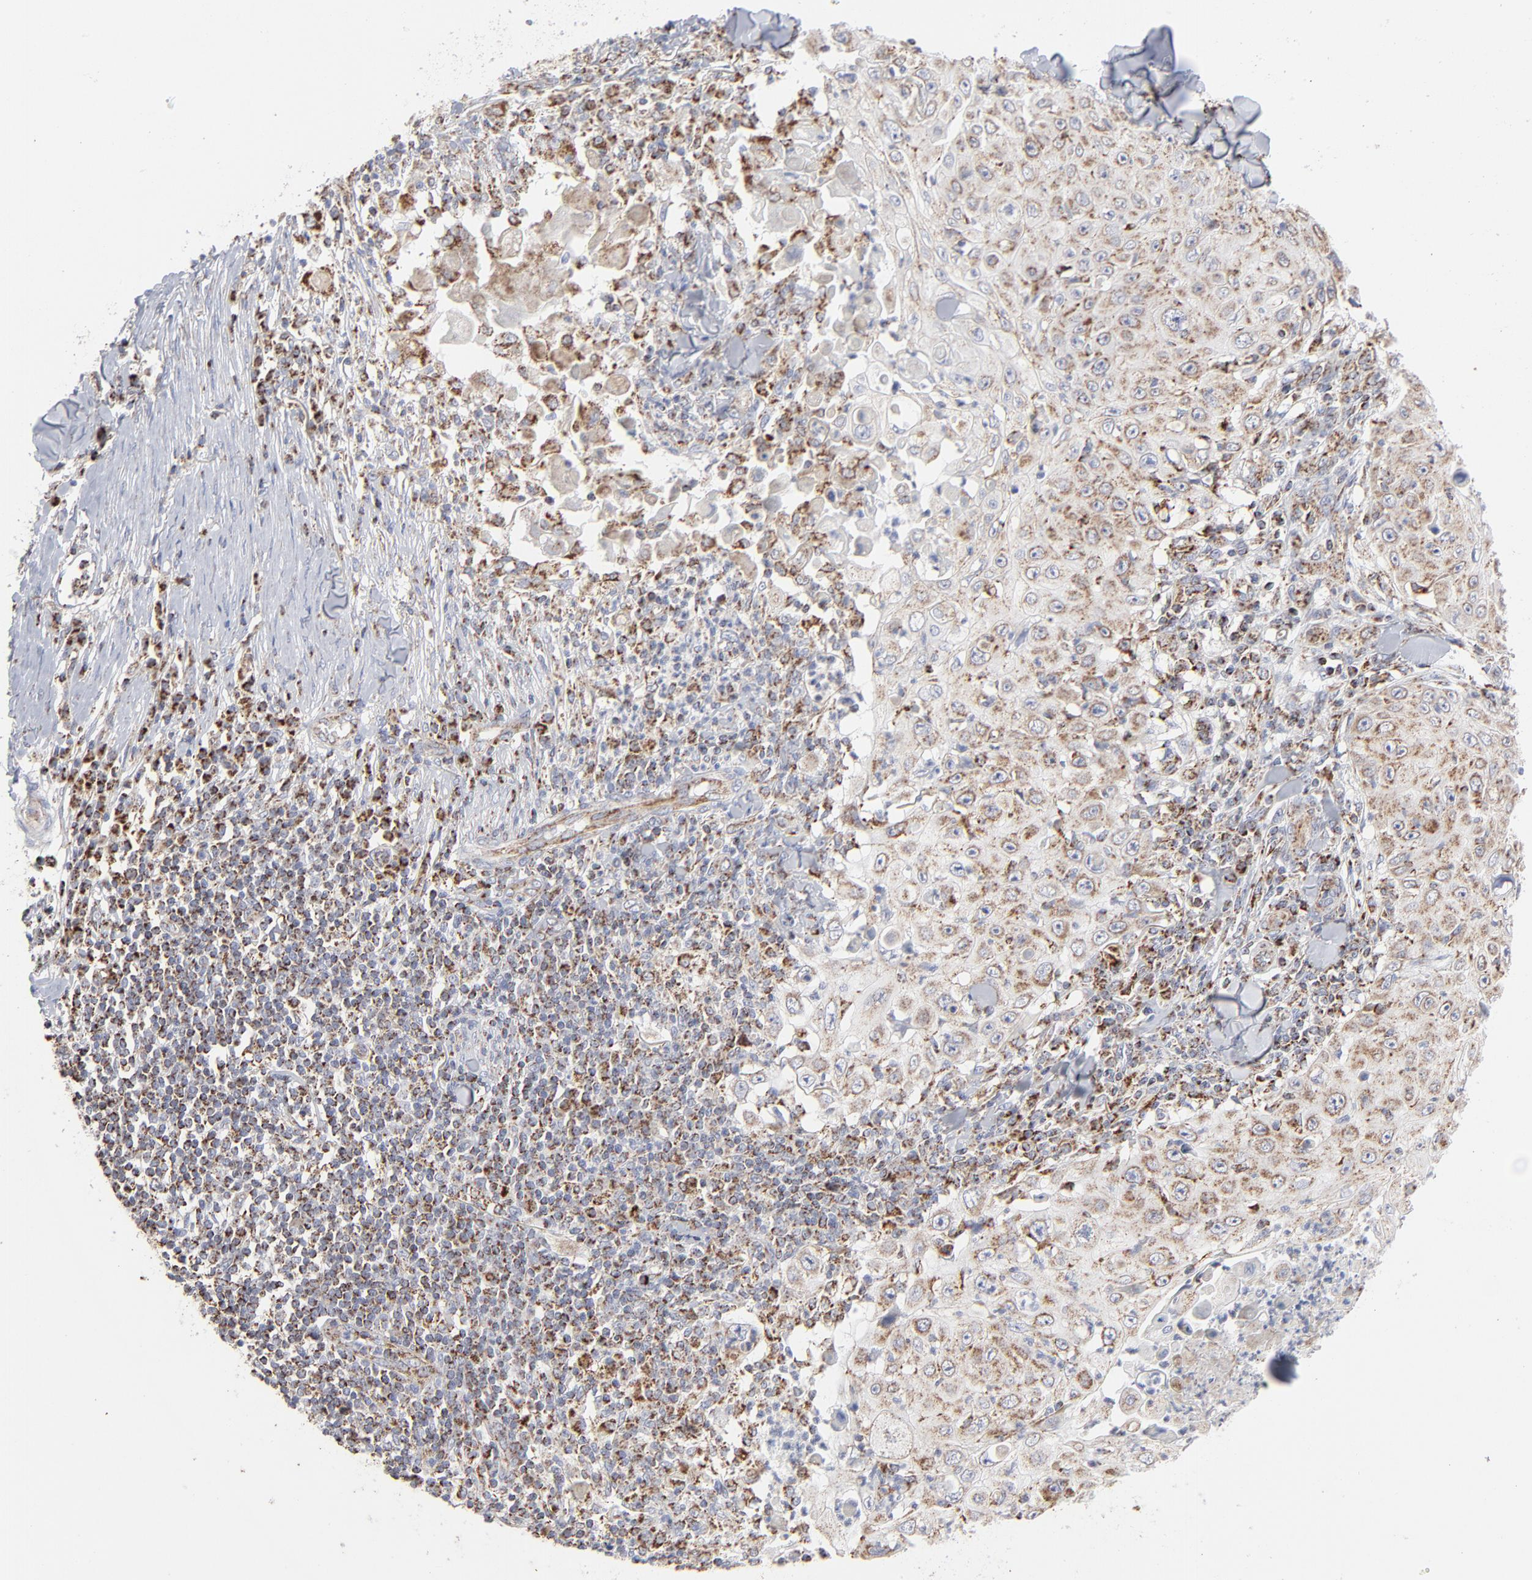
{"staining": {"intensity": "moderate", "quantity": ">75%", "location": "cytoplasmic/membranous"}, "tissue": "skin cancer", "cell_type": "Tumor cells", "image_type": "cancer", "snomed": [{"axis": "morphology", "description": "Squamous cell carcinoma, NOS"}, {"axis": "topography", "description": "Skin"}], "caption": "Skin cancer (squamous cell carcinoma) stained with immunohistochemistry exhibits moderate cytoplasmic/membranous positivity in about >75% of tumor cells.", "gene": "ASB3", "patient": {"sex": "male", "age": 86}}